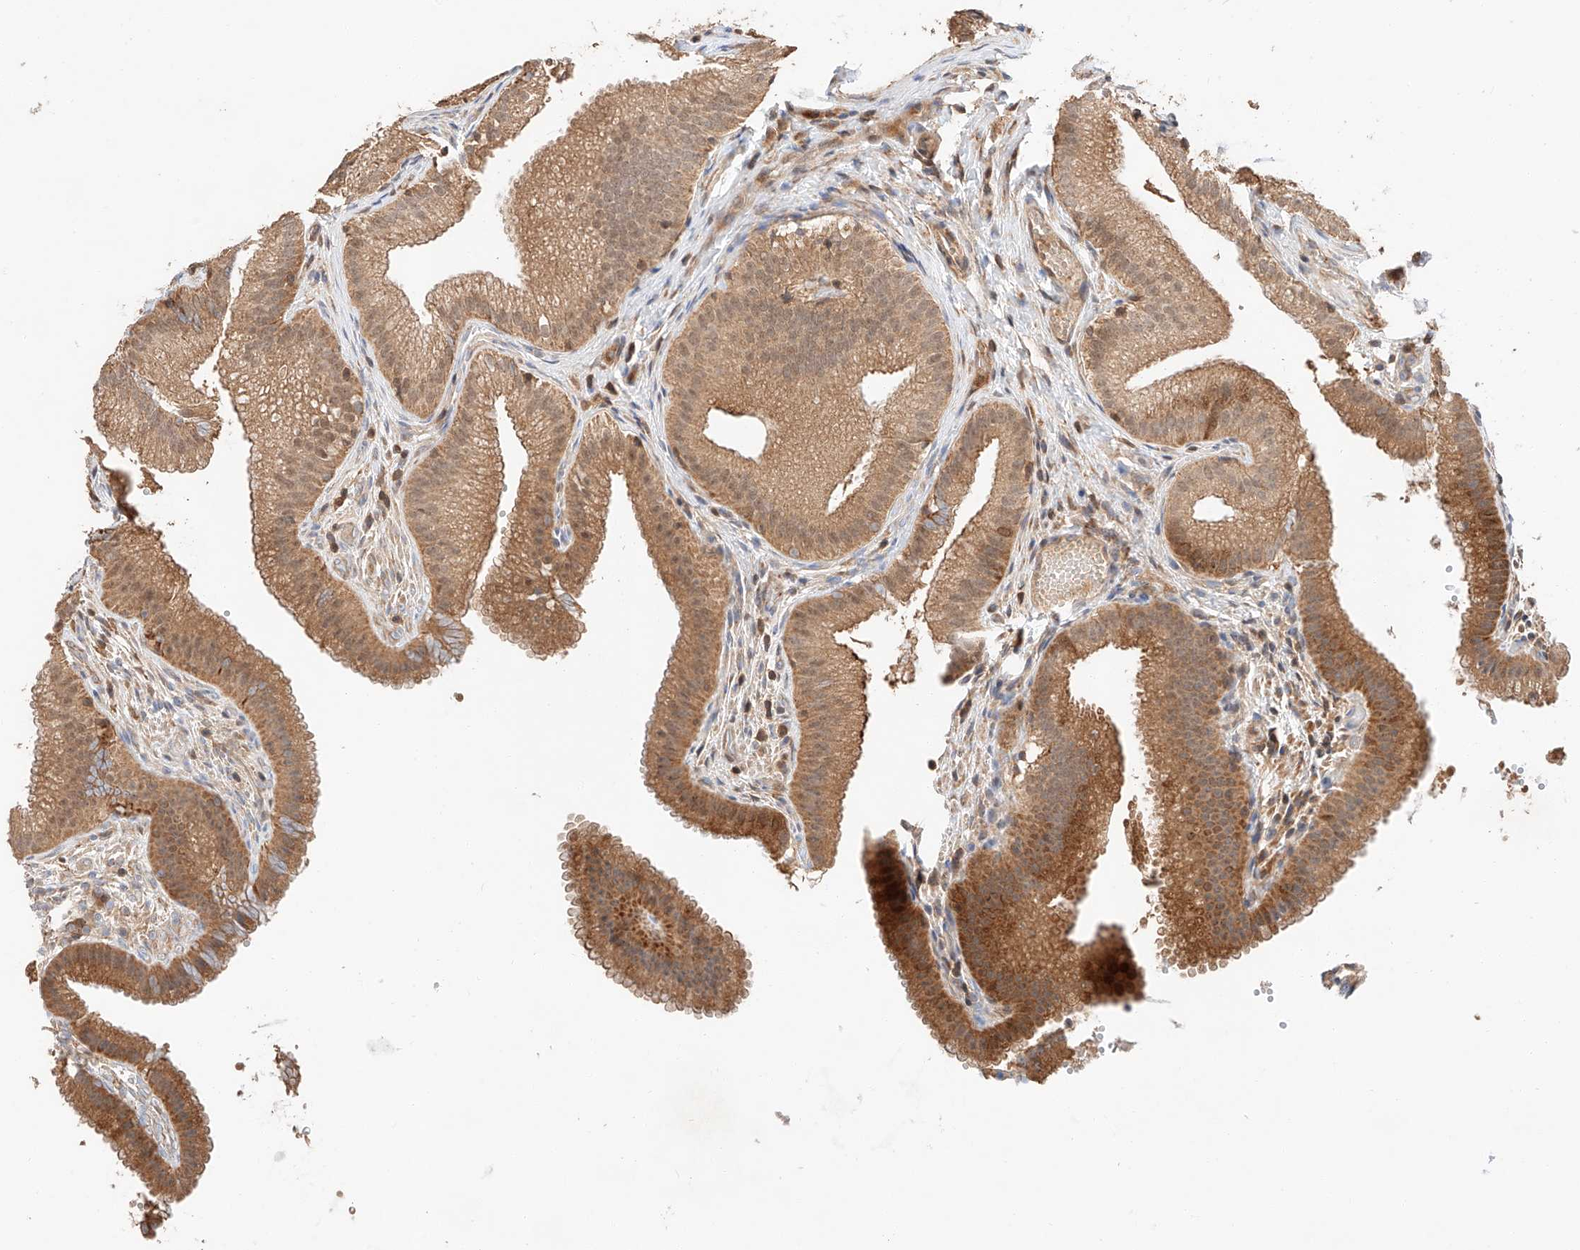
{"staining": {"intensity": "moderate", "quantity": ">75%", "location": "cytoplasmic/membranous"}, "tissue": "gallbladder", "cell_type": "Glandular cells", "image_type": "normal", "snomed": [{"axis": "morphology", "description": "Normal tissue, NOS"}, {"axis": "topography", "description": "Gallbladder"}], "caption": "Immunohistochemistry (IHC) photomicrograph of normal human gallbladder stained for a protein (brown), which reveals medium levels of moderate cytoplasmic/membranous positivity in about >75% of glandular cells.", "gene": "RAB23", "patient": {"sex": "female", "age": 30}}